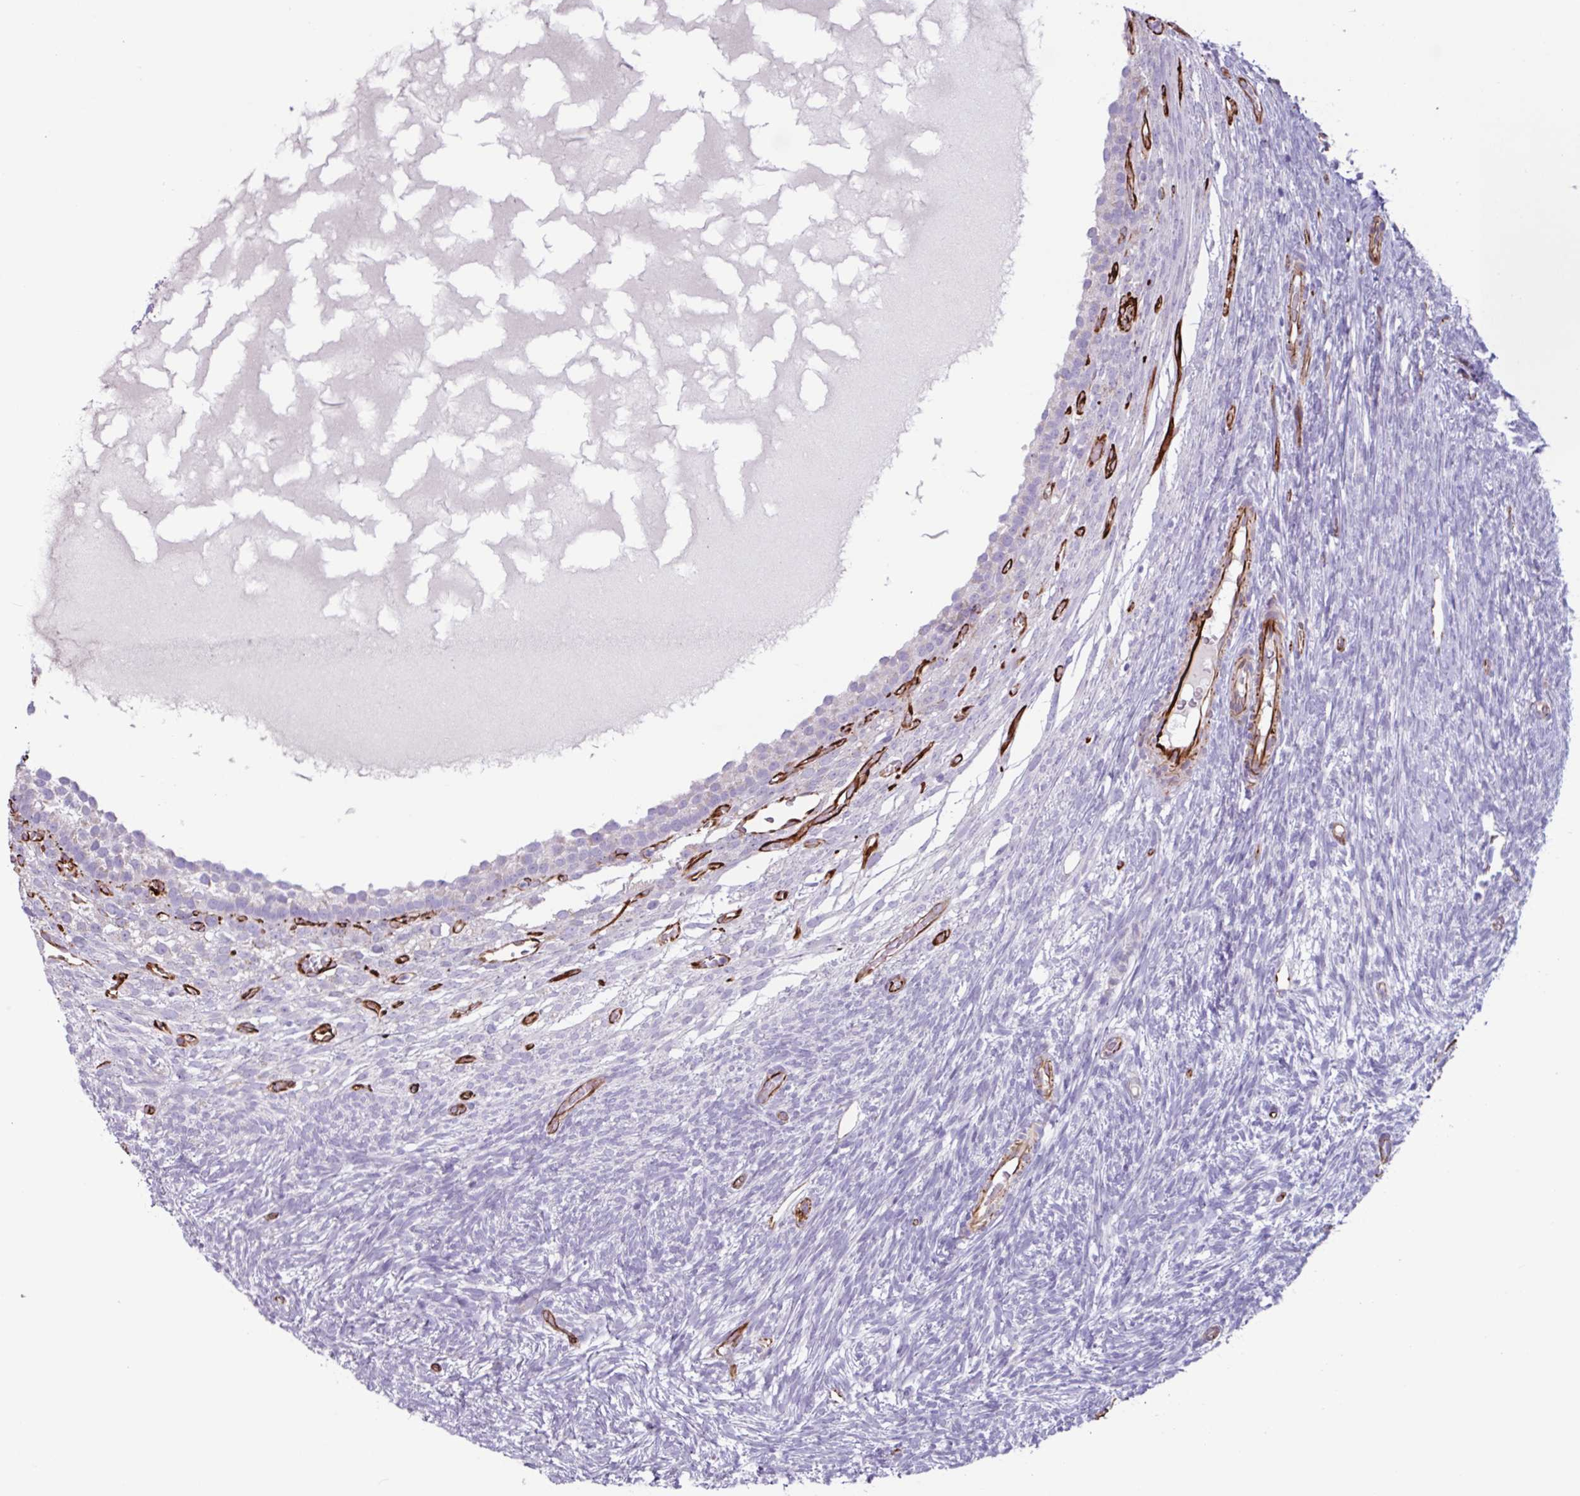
{"staining": {"intensity": "negative", "quantity": "none", "location": "none"}, "tissue": "ovary", "cell_type": "Ovarian stroma cells", "image_type": "normal", "snomed": [{"axis": "morphology", "description": "Normal tissue, NOS"}, {"axis": "topography", "description": "Ovary"}], "caption": "Human ovary stained for a protein using IHC exhibits no positivity in ovarian stroma cells.", "gene": "BTD", "patient": {"sex": "female", "age": 39}}